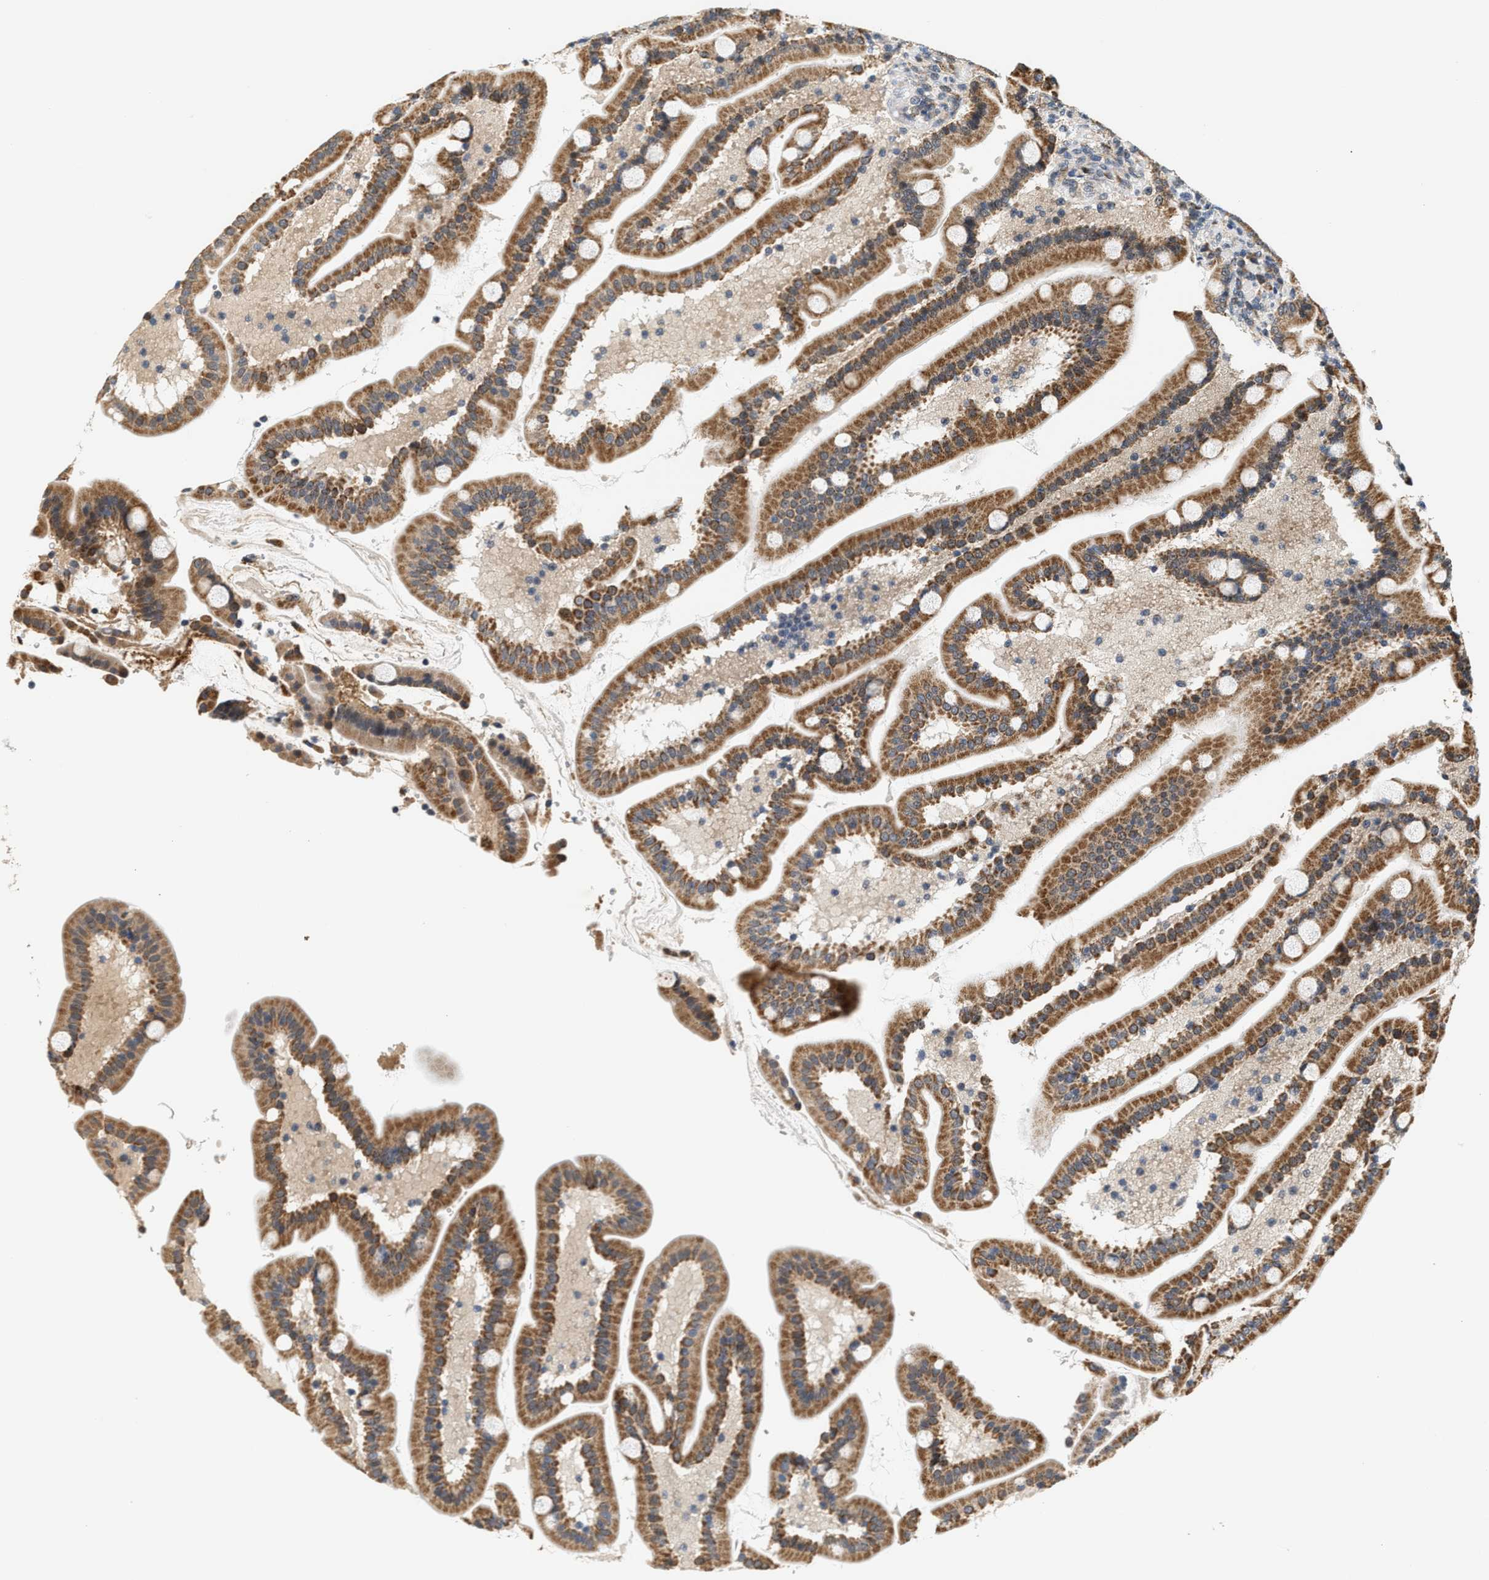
{"staining": {"intensity": "moderate", "quantity": ">75%", "location": "cytoplasmic/membranous"}, "tissue": "duodenum", "cell_type": "Glandular cells", "image_type": "normal", "snomed": [{"axis": "morphology", "description": "Normal tissue, NOS"}, {"axis": "topography", "description": "Duodenum"}], "caption": "Immunohistochemistry micrograph of unremarkable duodenum: duodenum stained using immunohistochemistry reveals medium levels of moderate protein expression localized specifically in the cytoplasmic/membranous of glandular cells, appearing as a cytoplasmic/membranous brown color.", "gene": "GIGYF1", "patient": {"sex": "male", "age": 54}}